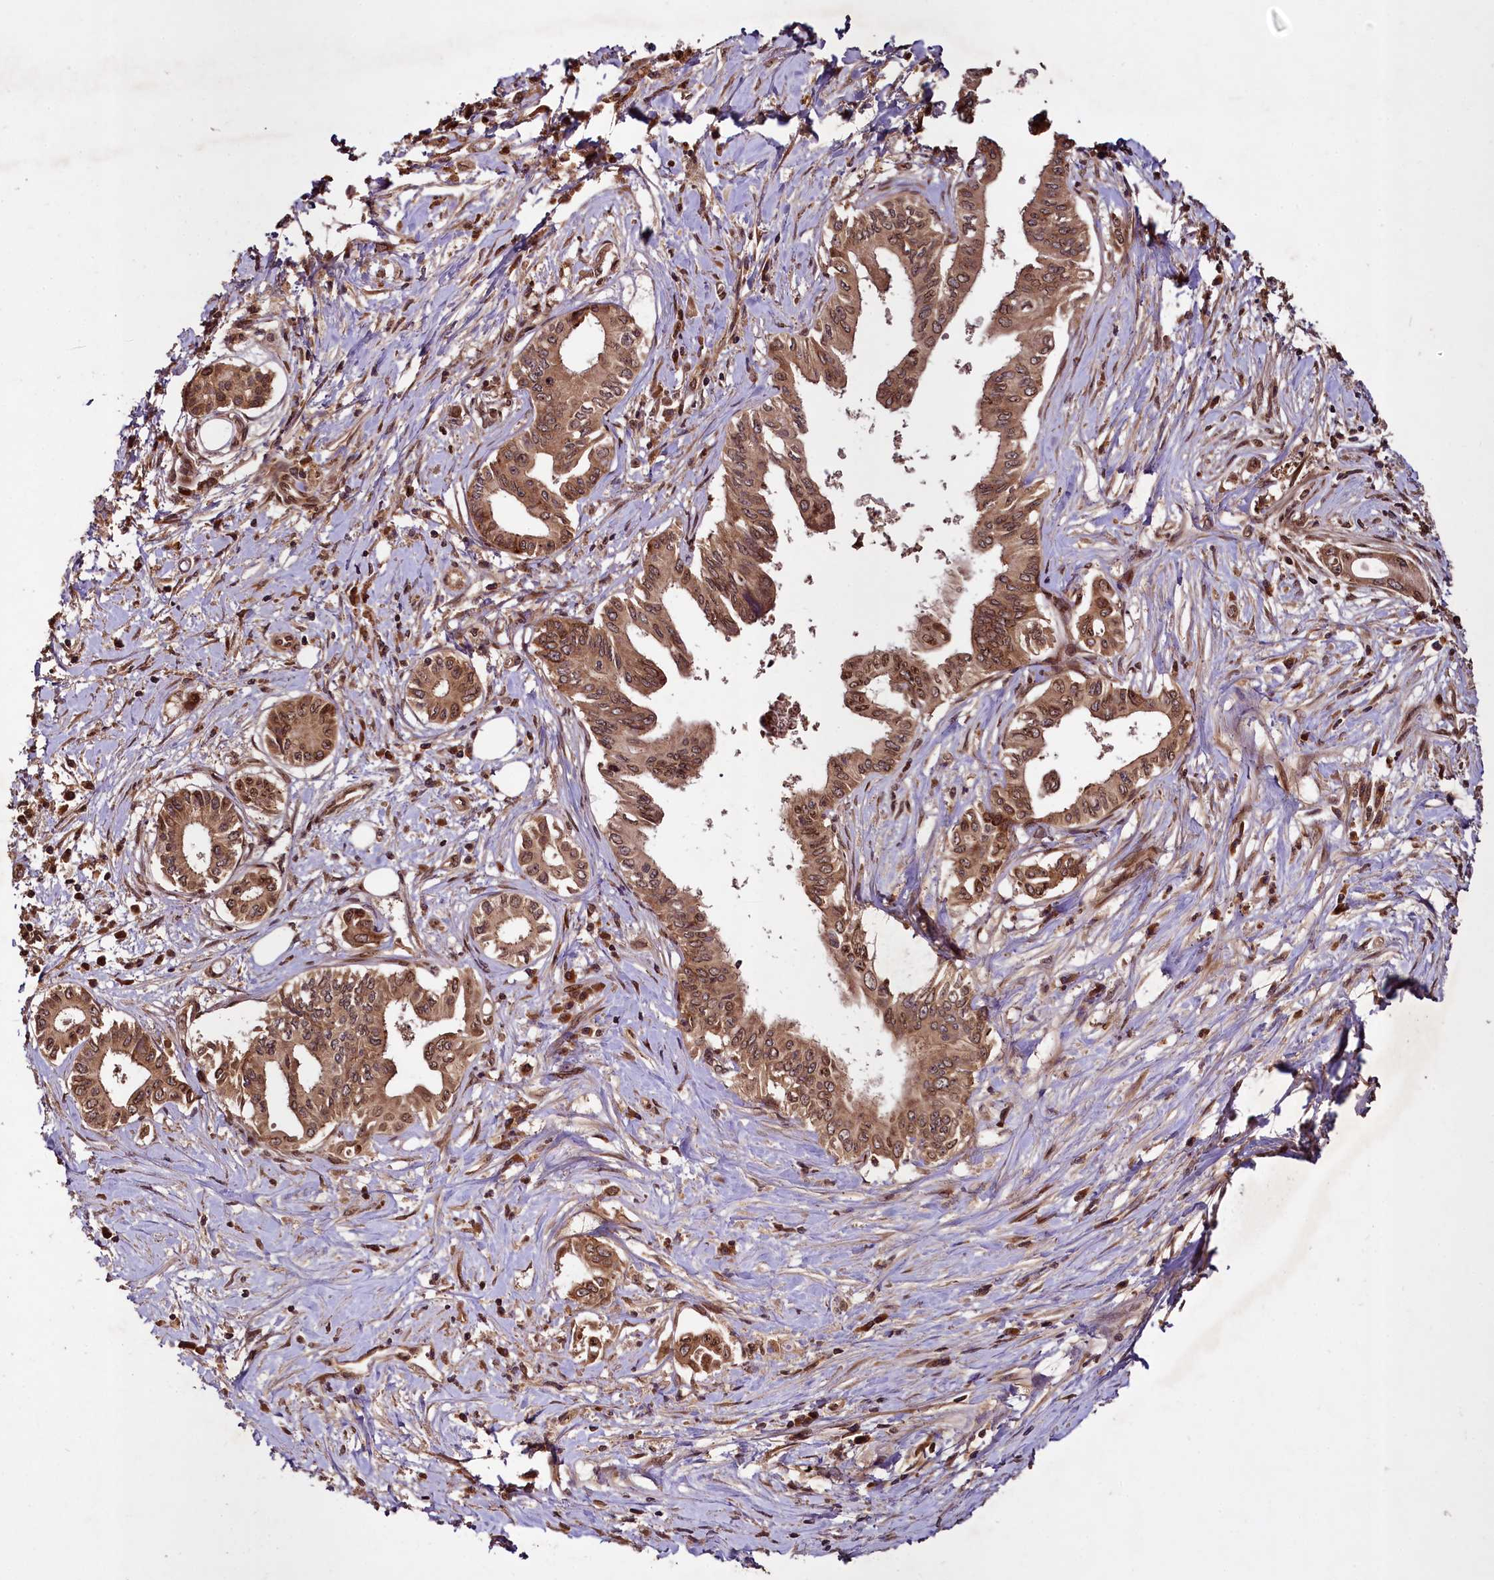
{"staining": {"intensity": "moderate", "quantity": ">75%", "location": "cytoplasmic/membranous,nuclear"}, "tissue": "pancreatic cancer", "cell_type": "Tumor cells", "image_type": "cancer", "snomed": [{"axis": "morphology", "description": "Adenocarcinoma, NOS"}, {"axis": "topography", "description": "Pancreas"}], "caption": "Immunohistochemistry histopathology image of human pancreatic adenocarcinoma stained for a protein (brown), which displays medium levels of moderate cytoplasmic/membranous and nuclear positivity in approximately >75% of tumor cells.", "gene": "DCP1B", "patient": {"sex": "female", "age": 77}}